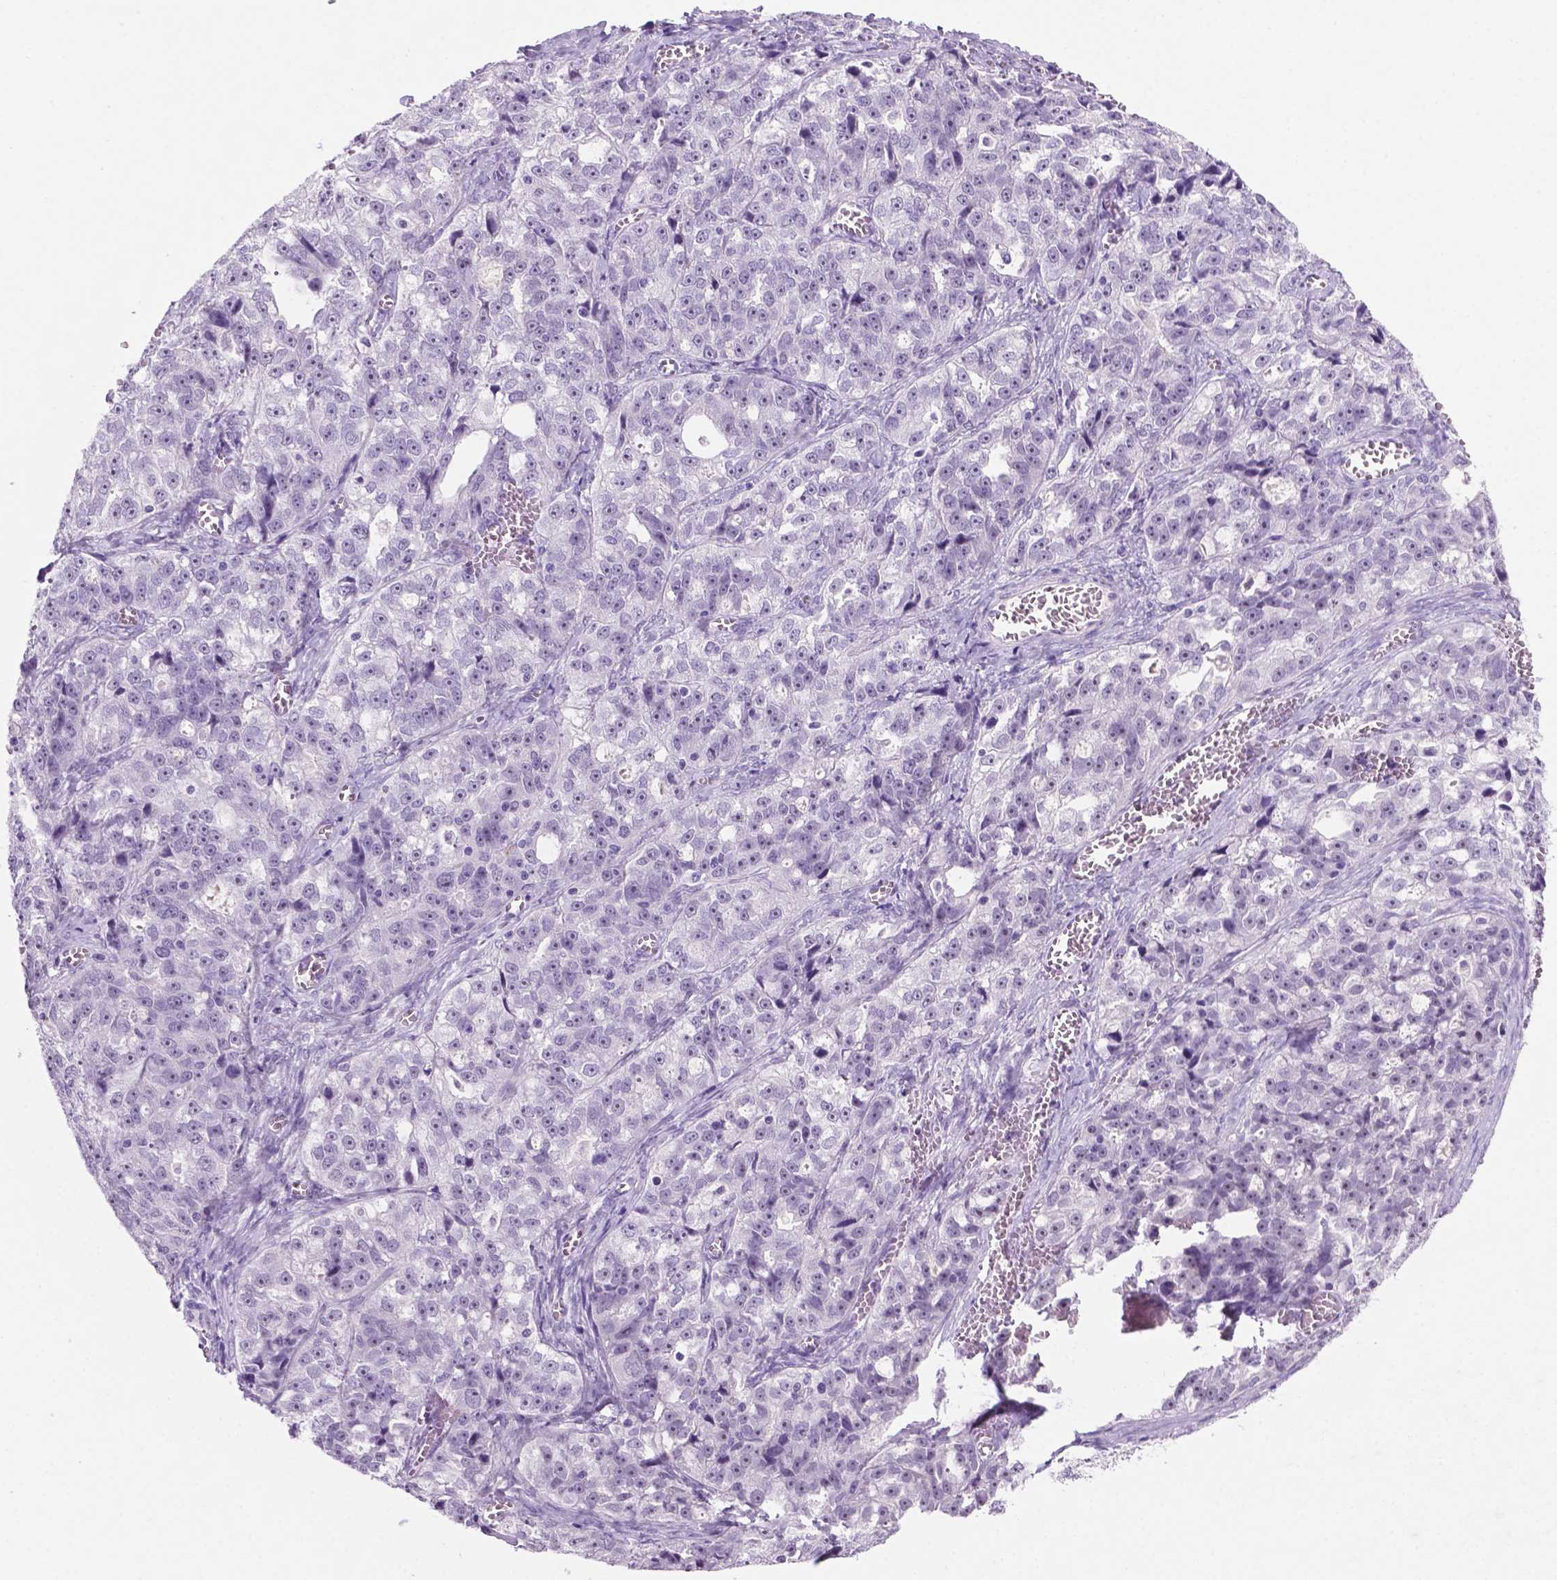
{"staining": {"intensity": "negative", "quantity": "none", "location": "none"}, "tissue": "ovarian cancer", "cell_type": "Tumor cells", "image_type": "cancer", "snomed": [{"axis": "morphology", "description": "Cystadenocarcinoma, serous, NOS"}, {"axis": "topography", "description": "Ovary"}], "caption": "Ovarian cancer (serous cystadenocarcinoma) was stained to show a protein in brown. There is no significant positivity in tumor cells.", "gene": "C18orf21", "patient": {"sex": "female", "age": 51}}